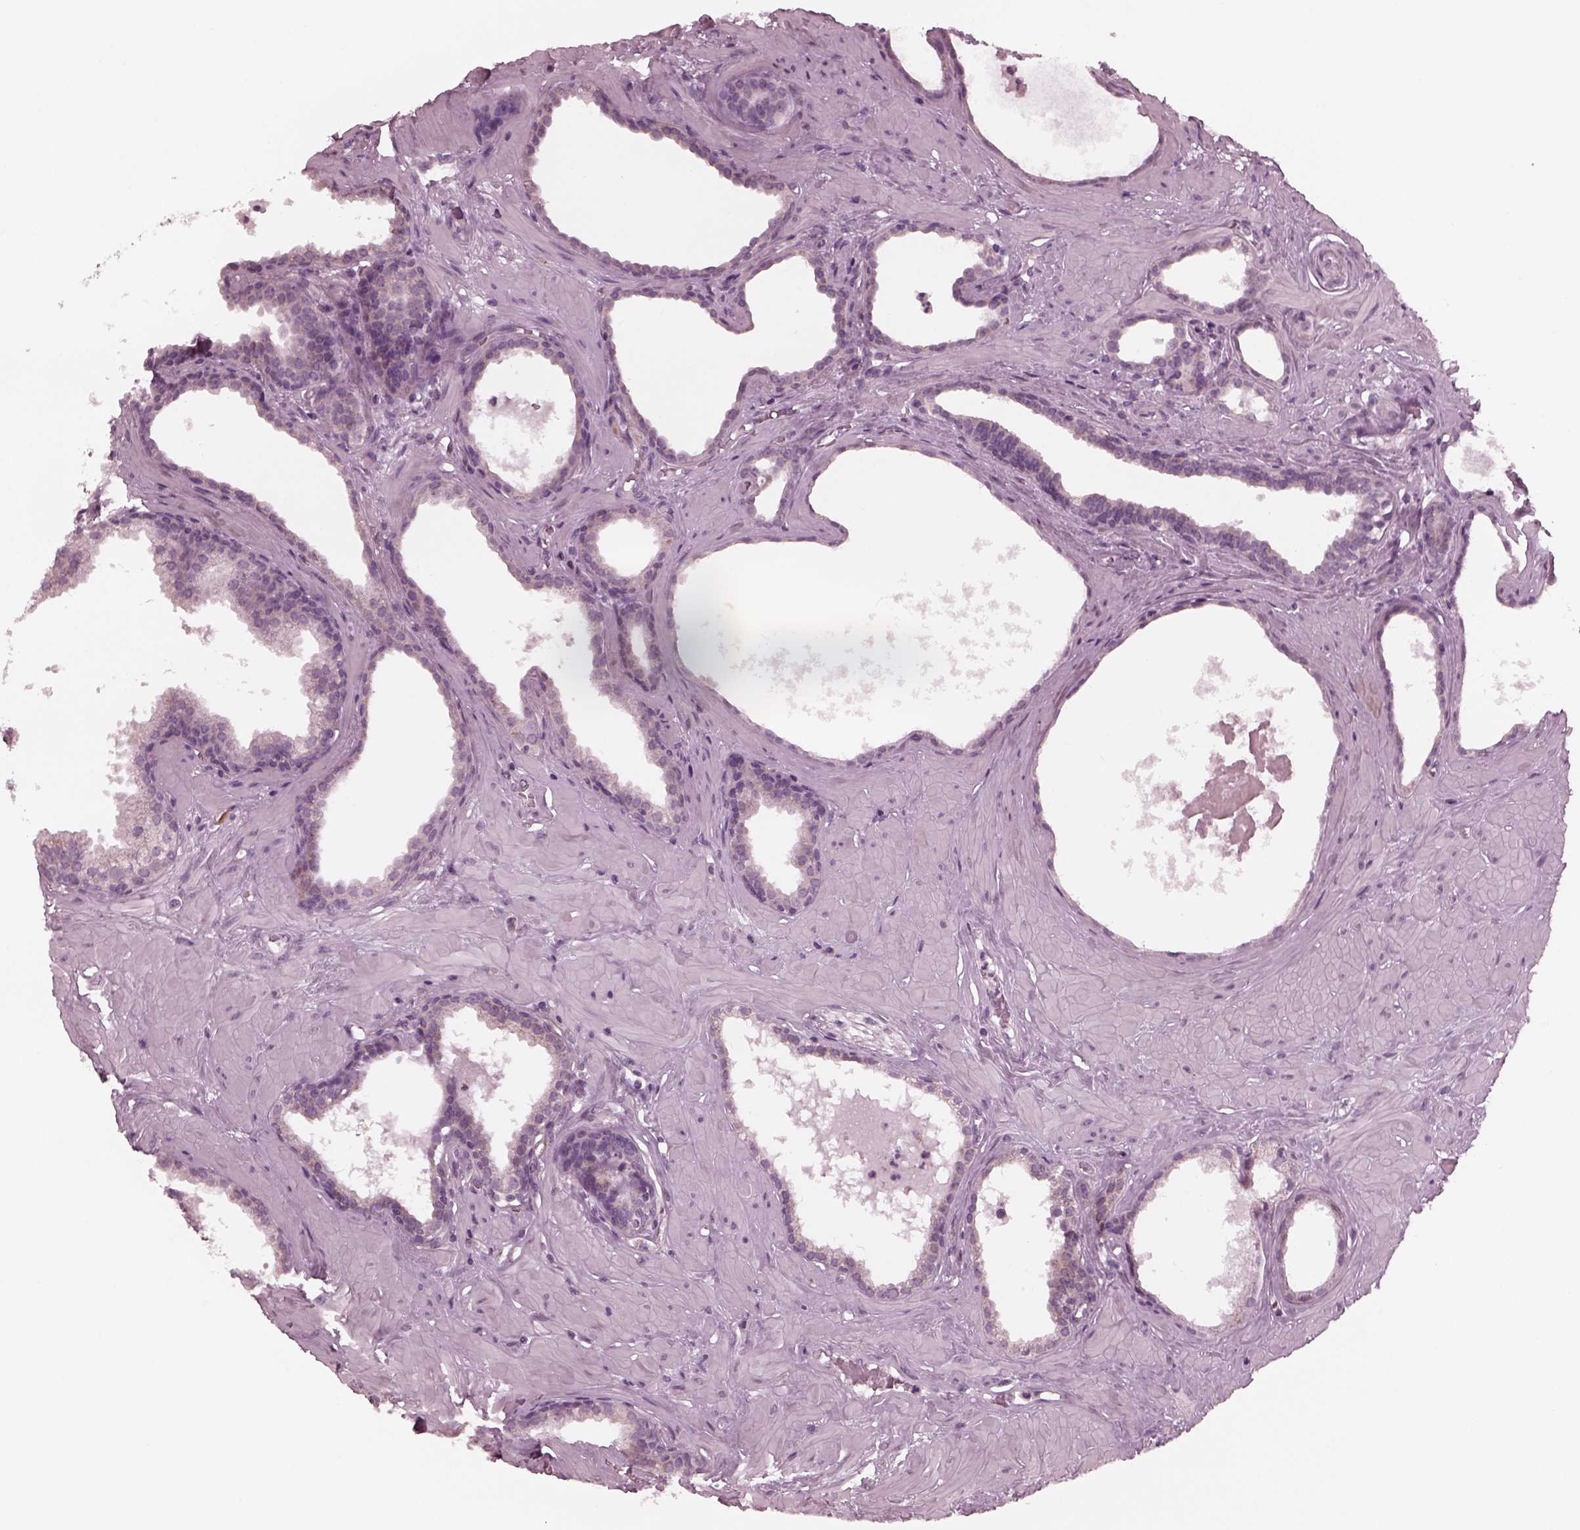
{"staining": {"intensity": "negative", "quantity": "none", "location": "none"}, "tissue": "prostate", "cell_type": "Glandular cells", "image_type": "normal", "snomed": [{"axis": "morphology", "description": "Normal tissue, NOS"}, {"axis": "topography", "description": "Prostate"}], "caption": "This is a histopathology image of immunohistochemistry (IHC) staining of benign prostate, which shows no expression in glandular cells.", "gene": "CELSR3", "patient": {"sex": "male", "age": 48}}